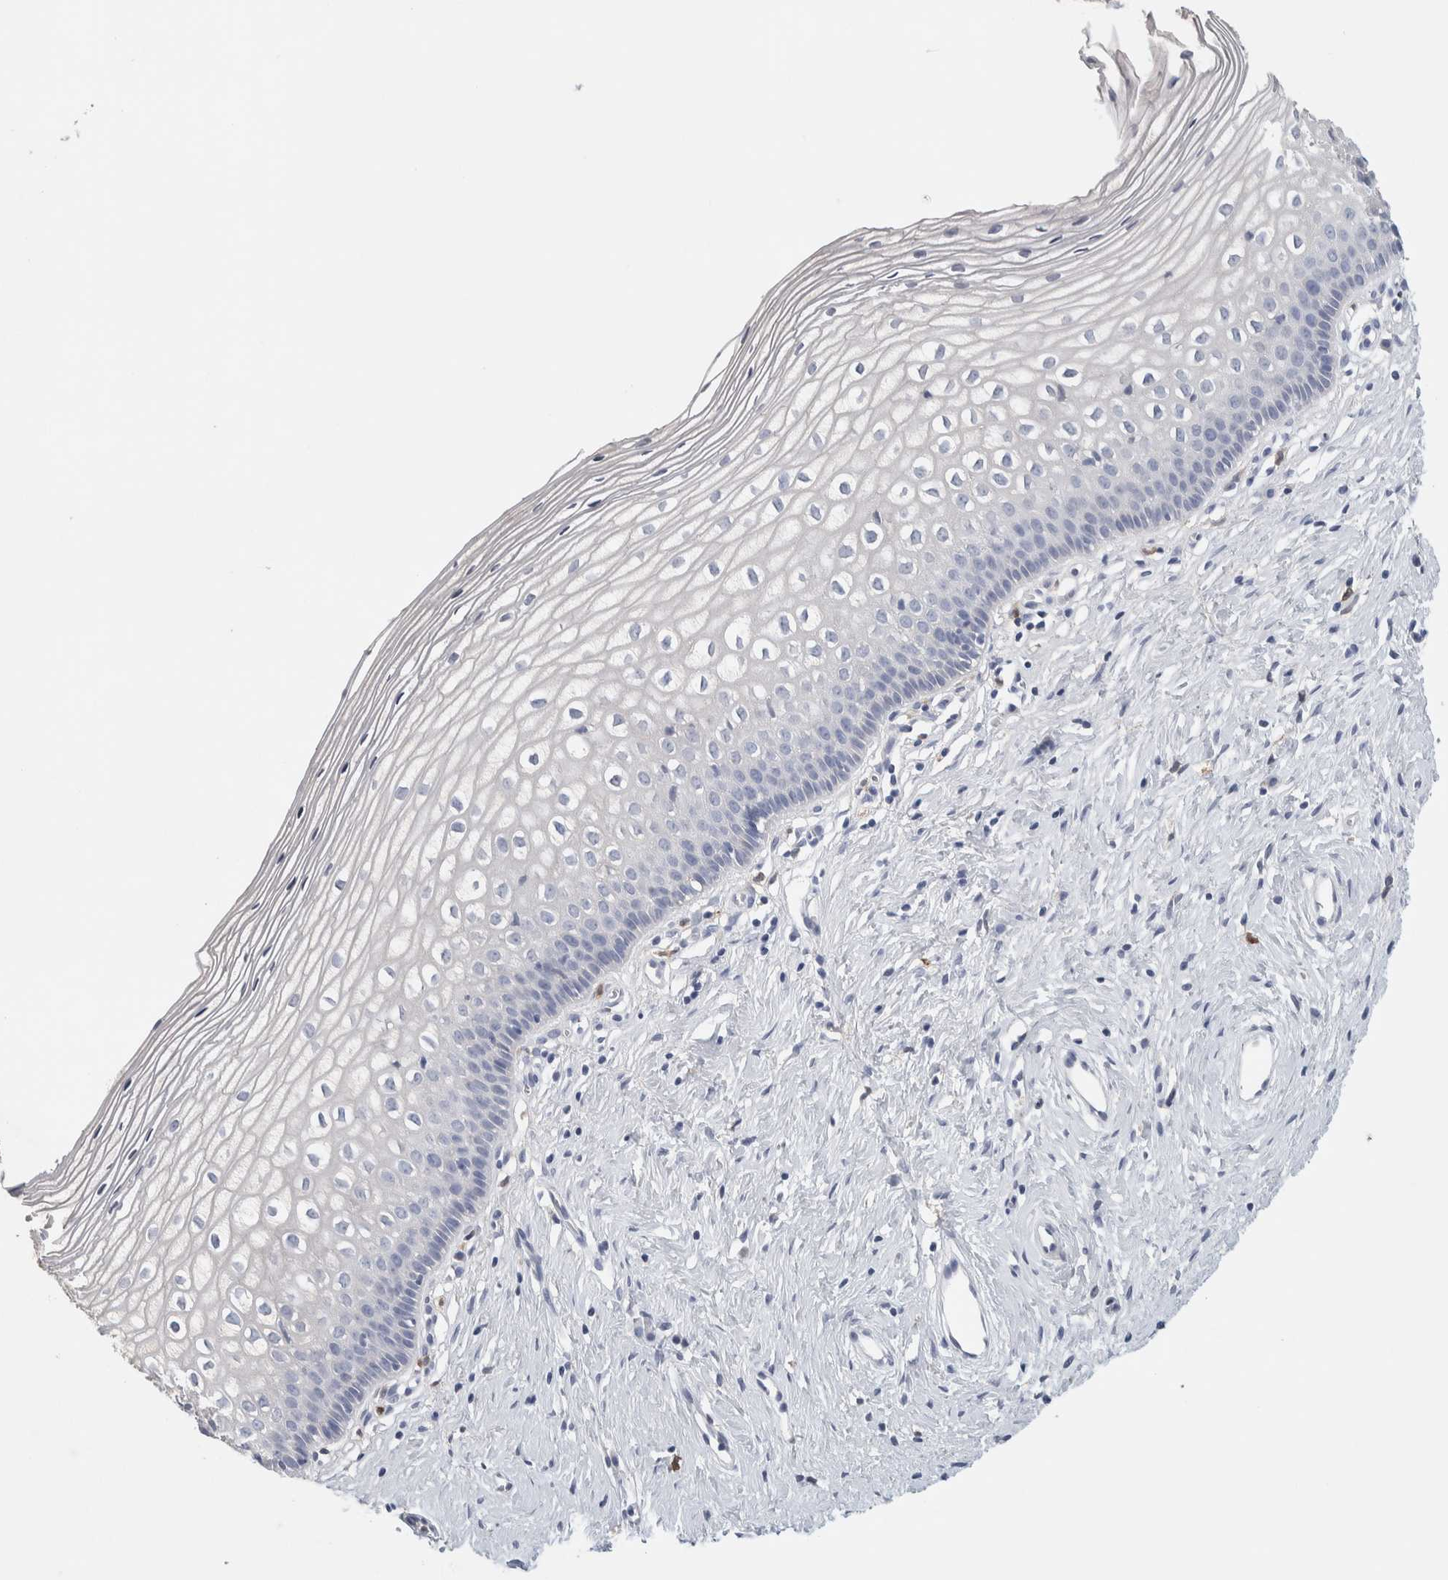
{"staining": {"intensity": "negative", "quantity": "none", "location": "none"}, "tissue": "cervix", "cell_type": "Squamous epithelial cells", "image_type": "normal", "snomed": [{"axis": "morphology", "description": "Normal tissue, NOS"}, {"axis": "topography", "description": "Cervix"}], "caption": "Immunohistochemistry (IHC) of benign cervix displays no expression in squamous epithelial cells. (Stains: DAB (3,3'-diaminobenzidine) immunohistochemistry (IHC) with hematoxylin counter stain, Microscopy: brightfield microscopy at high magnification).", "gene": "NCF2", "patient": {"sex": "female", "age": 27}}